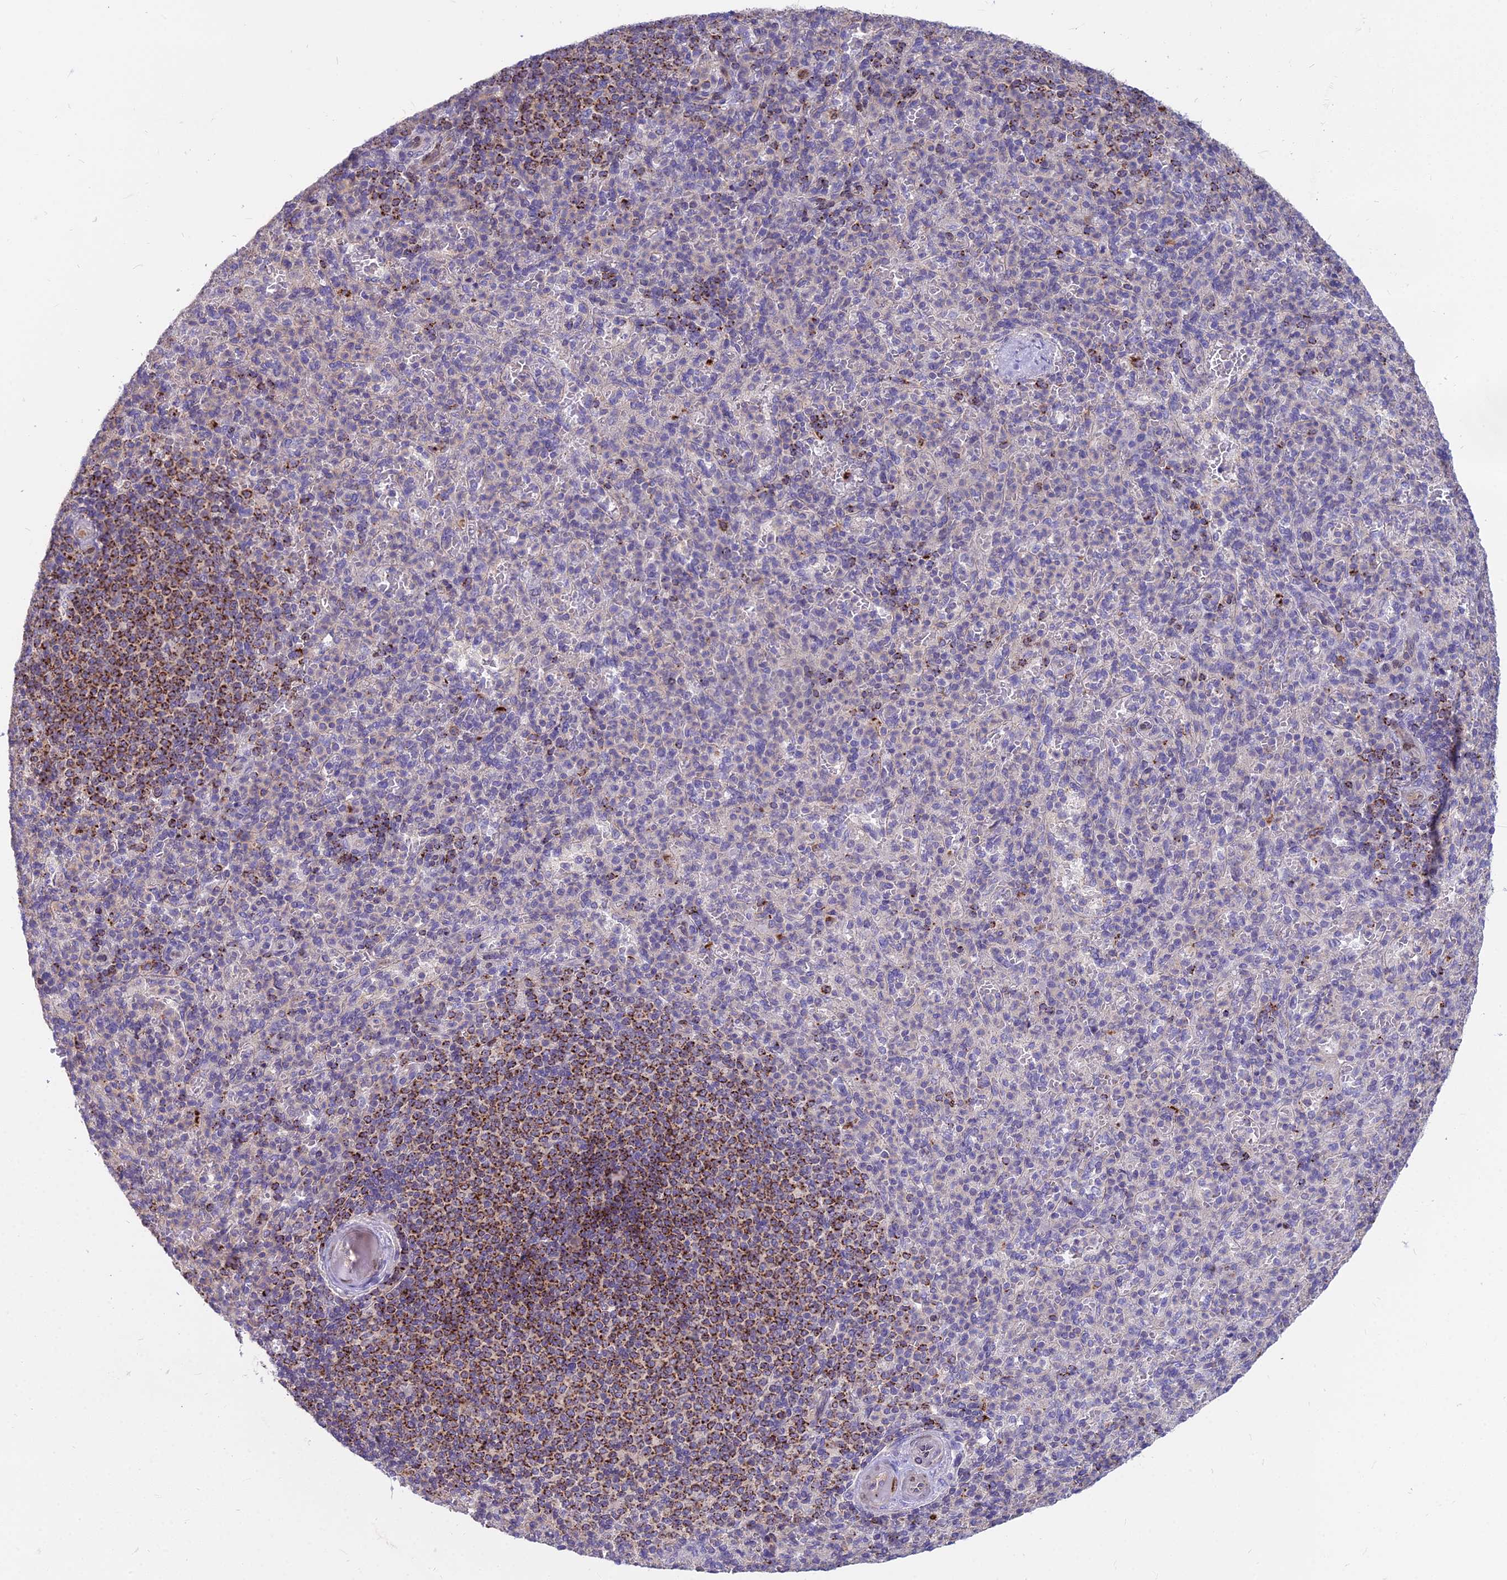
{"staining": {"intensity": "moderate", "quantity": "<25%", "location": "cytoplasmic/membranous"}, "tissue": "spleen", "cell_type": "Cells in red pulp", "image_type": "normal", "snomed": [{"axis": "morphology", "description": "Normal tissue, NOS"}, {"axis": "topography", "description": "Spleen"}], "caption": "This histopathology image demonstrates normal spleen stained with immunohistochemistry (IHC) to label a protein in brown. The cytoplasmic/membranous of cells in red pulp show moderate positivity for the protein. Nuclei are counter-stained blue.", "gene": "HLA", "patient": {"sex": "female", "age": 74}}